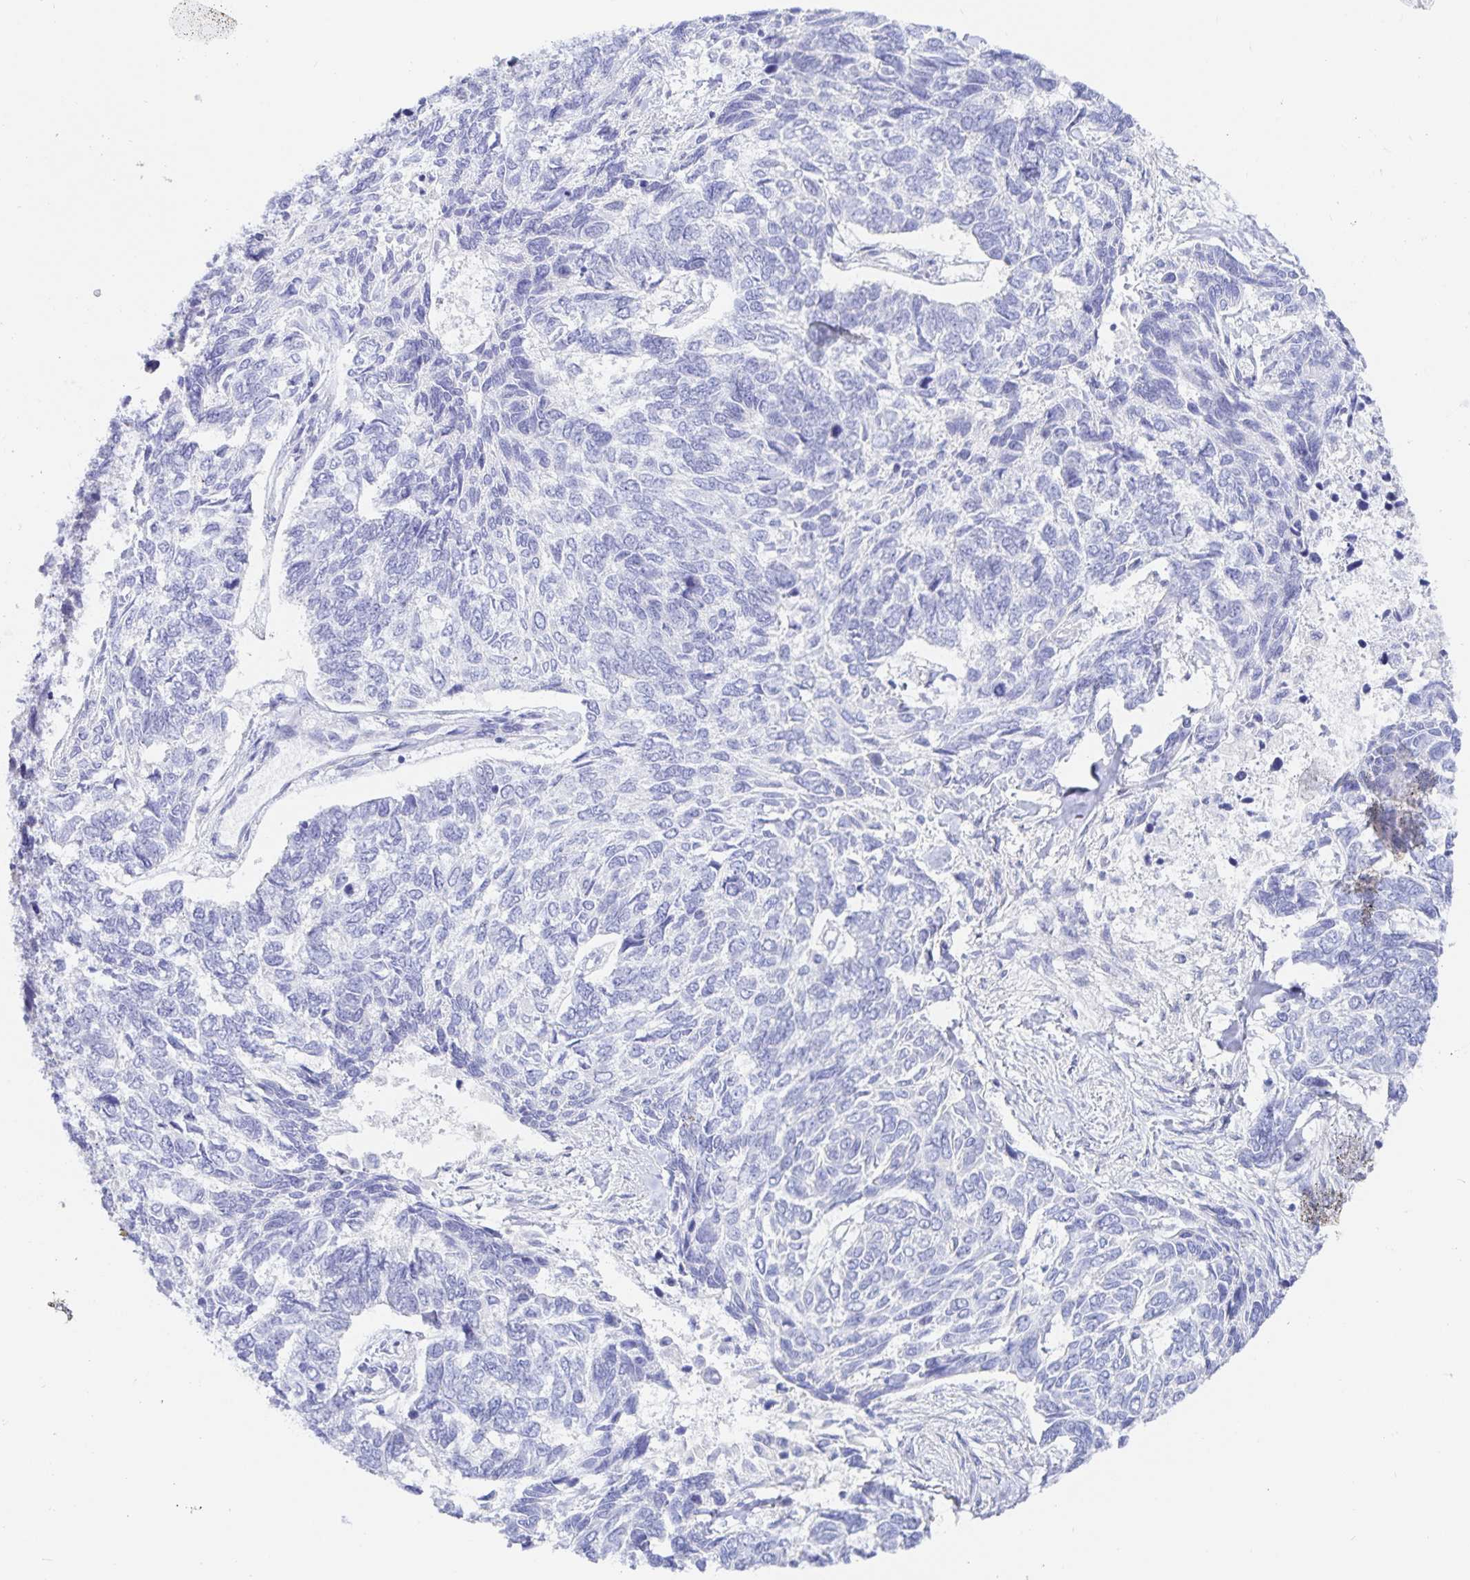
{"staining": {"intensity": "negative", "quantity": "none", "location": "none"}, "tissue": "skin cancer", "cell_type": "Tumor cells", "image_type": "cancer", "snomed": [{"axis": "morphology", "description": "Basal cell carcinoma"}, {"axis": "topography", "description": "Skin"}], "caption": "Tumor cells are negative for brown protein staining in skin basal cell carcinoma.", "gene": "KCNH6", "patient": {"sex": "female", "age": 65}}